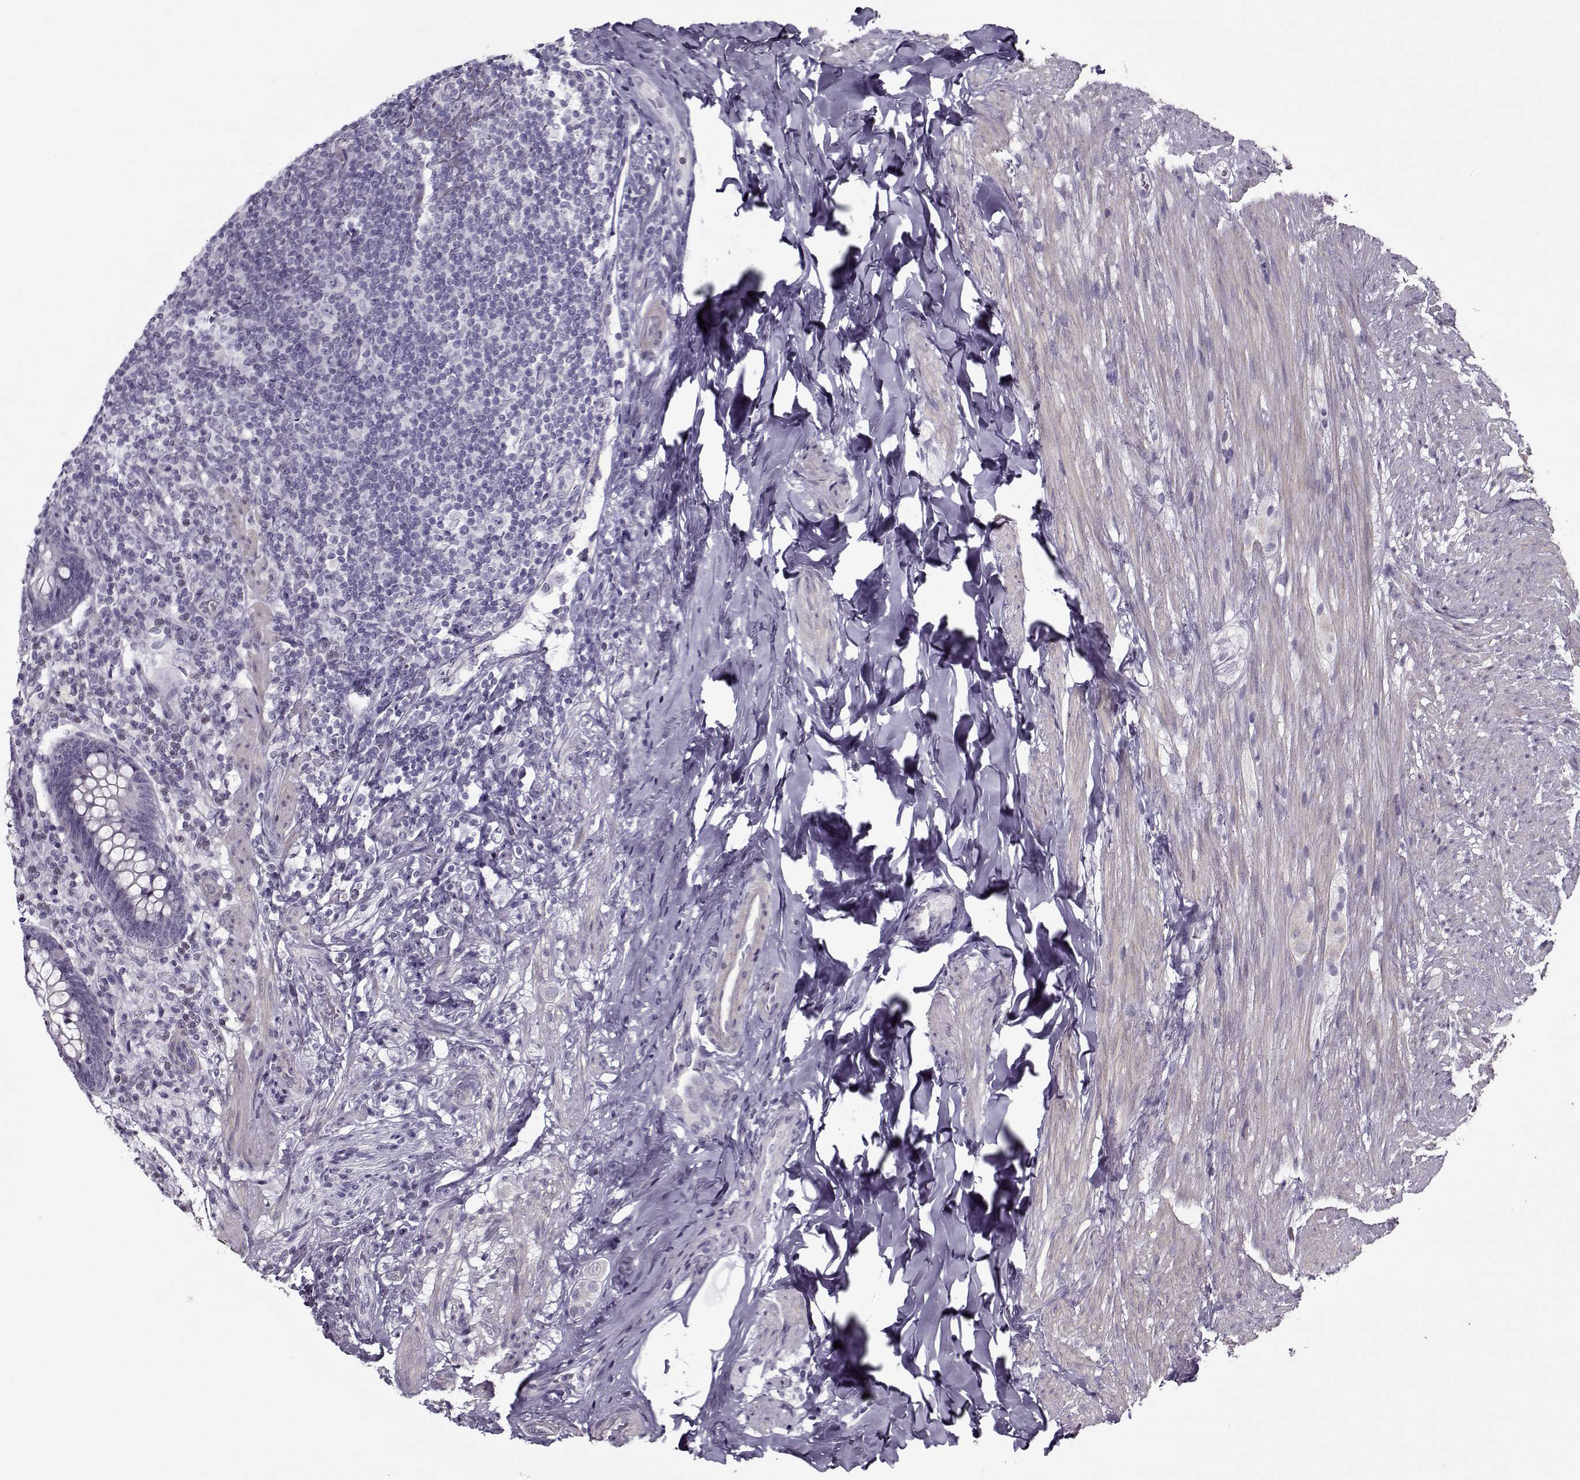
{"staining": {"intensity": "negative", "quantity": "none", "location": "none"}, "tissue": "appendix", "cell_type": "Glandular cells", "image_type": "normal", "snomed": [{"axis": "morphology", "description": "Normal tissue, NOS"}, {"axis": "topography", "description": "Appendix"}], "caption": "Appendix stained for a protein using IHC demonstrates no expression glandular cells.", "gene": "CIBAR1", "patient": {"sex": "male", "age": 47}}